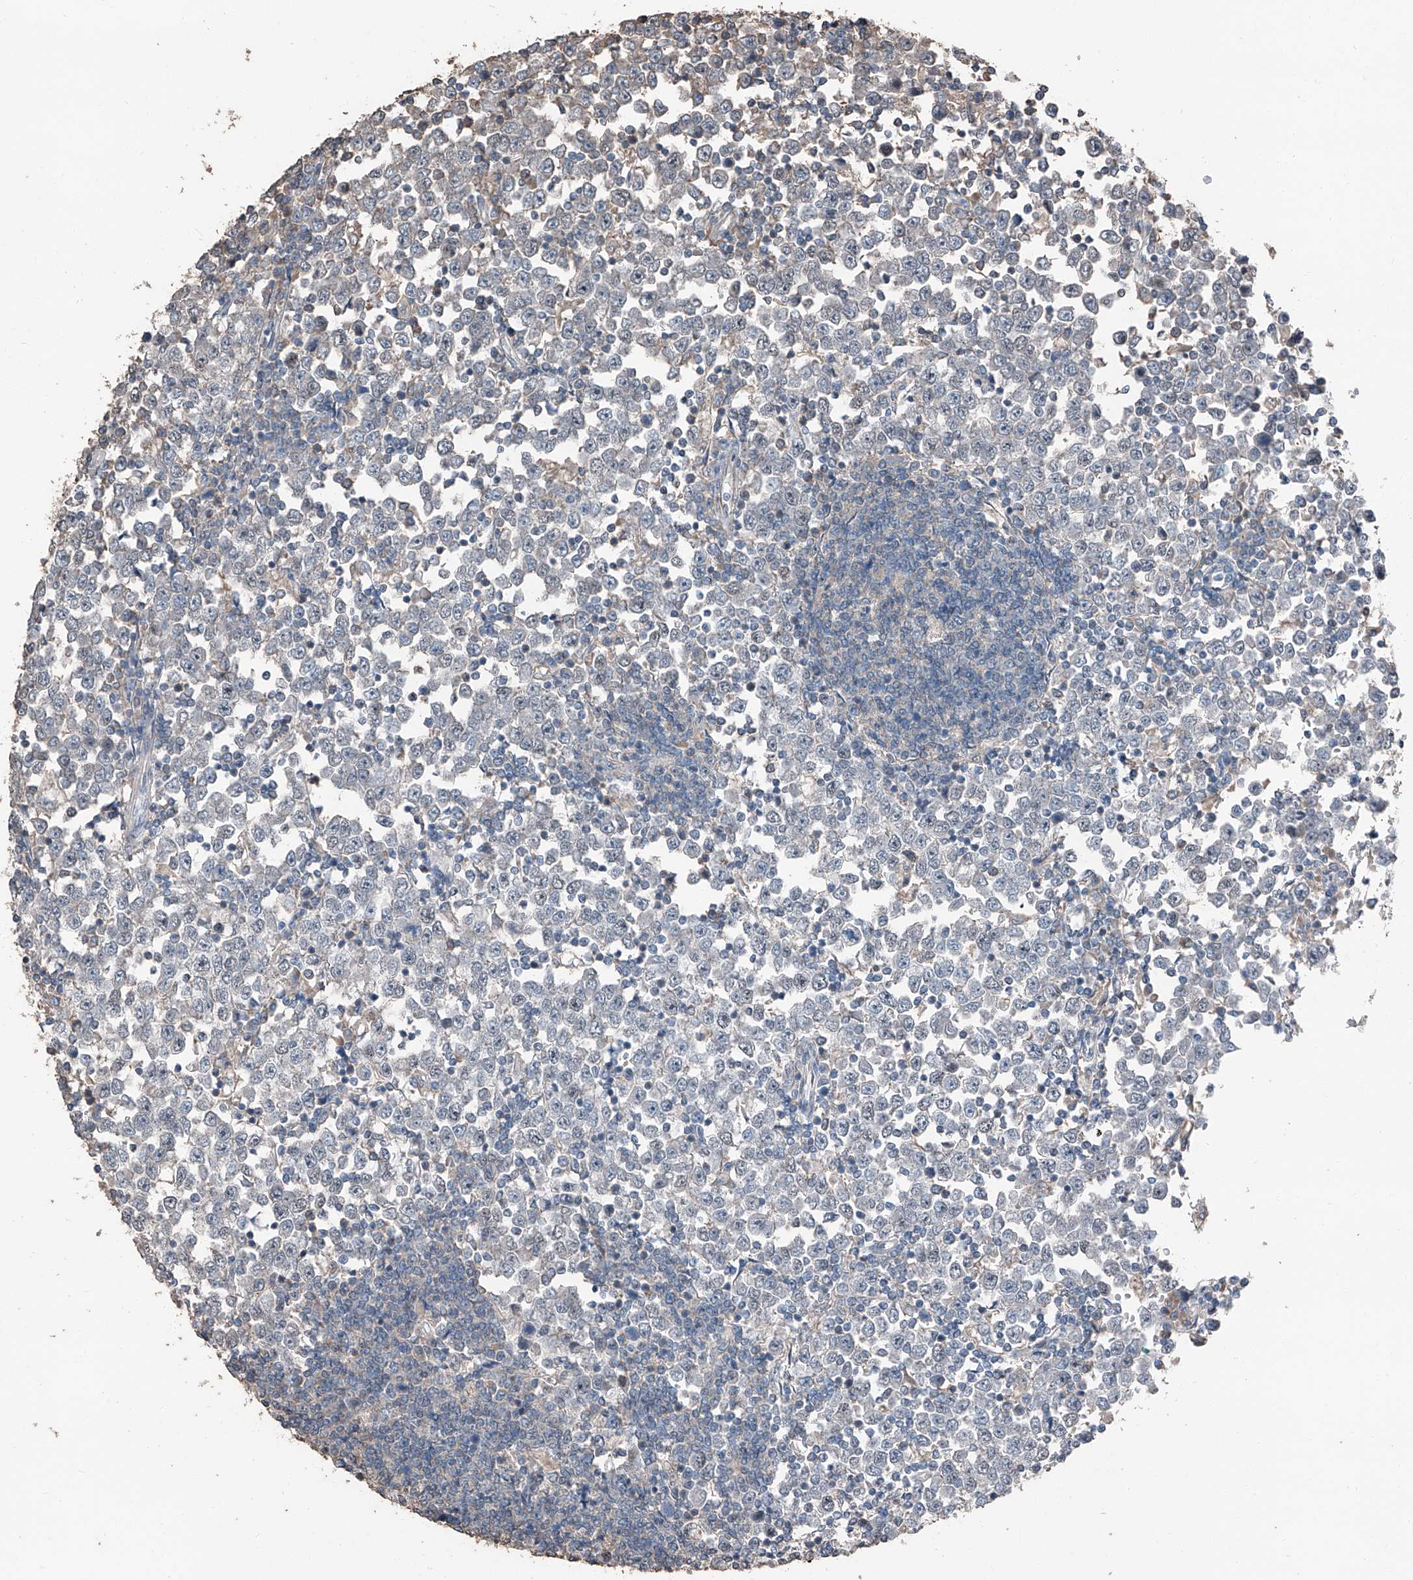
{"staining": {"intensity": "negative", "quantity": "none", "location": "none"}, "tissue": "testis cancer", "cell_type": "Tumor cells", "image_type": "cancer", "snomed": [{"axis": "morphology", "description": "Seminoma, NOS"}, {"axis": "topography", "description": "Testis"}], "caption": "Seminoma (testis) was stained to show a protein in brown. There is no significant expression in tumor cells. (DAB immunohistochemistry (IHC) visualized using brightfield microscopy, high magnification).", "gene": "MAMLD1", "patient": {"sex": "male", "age": 65}}